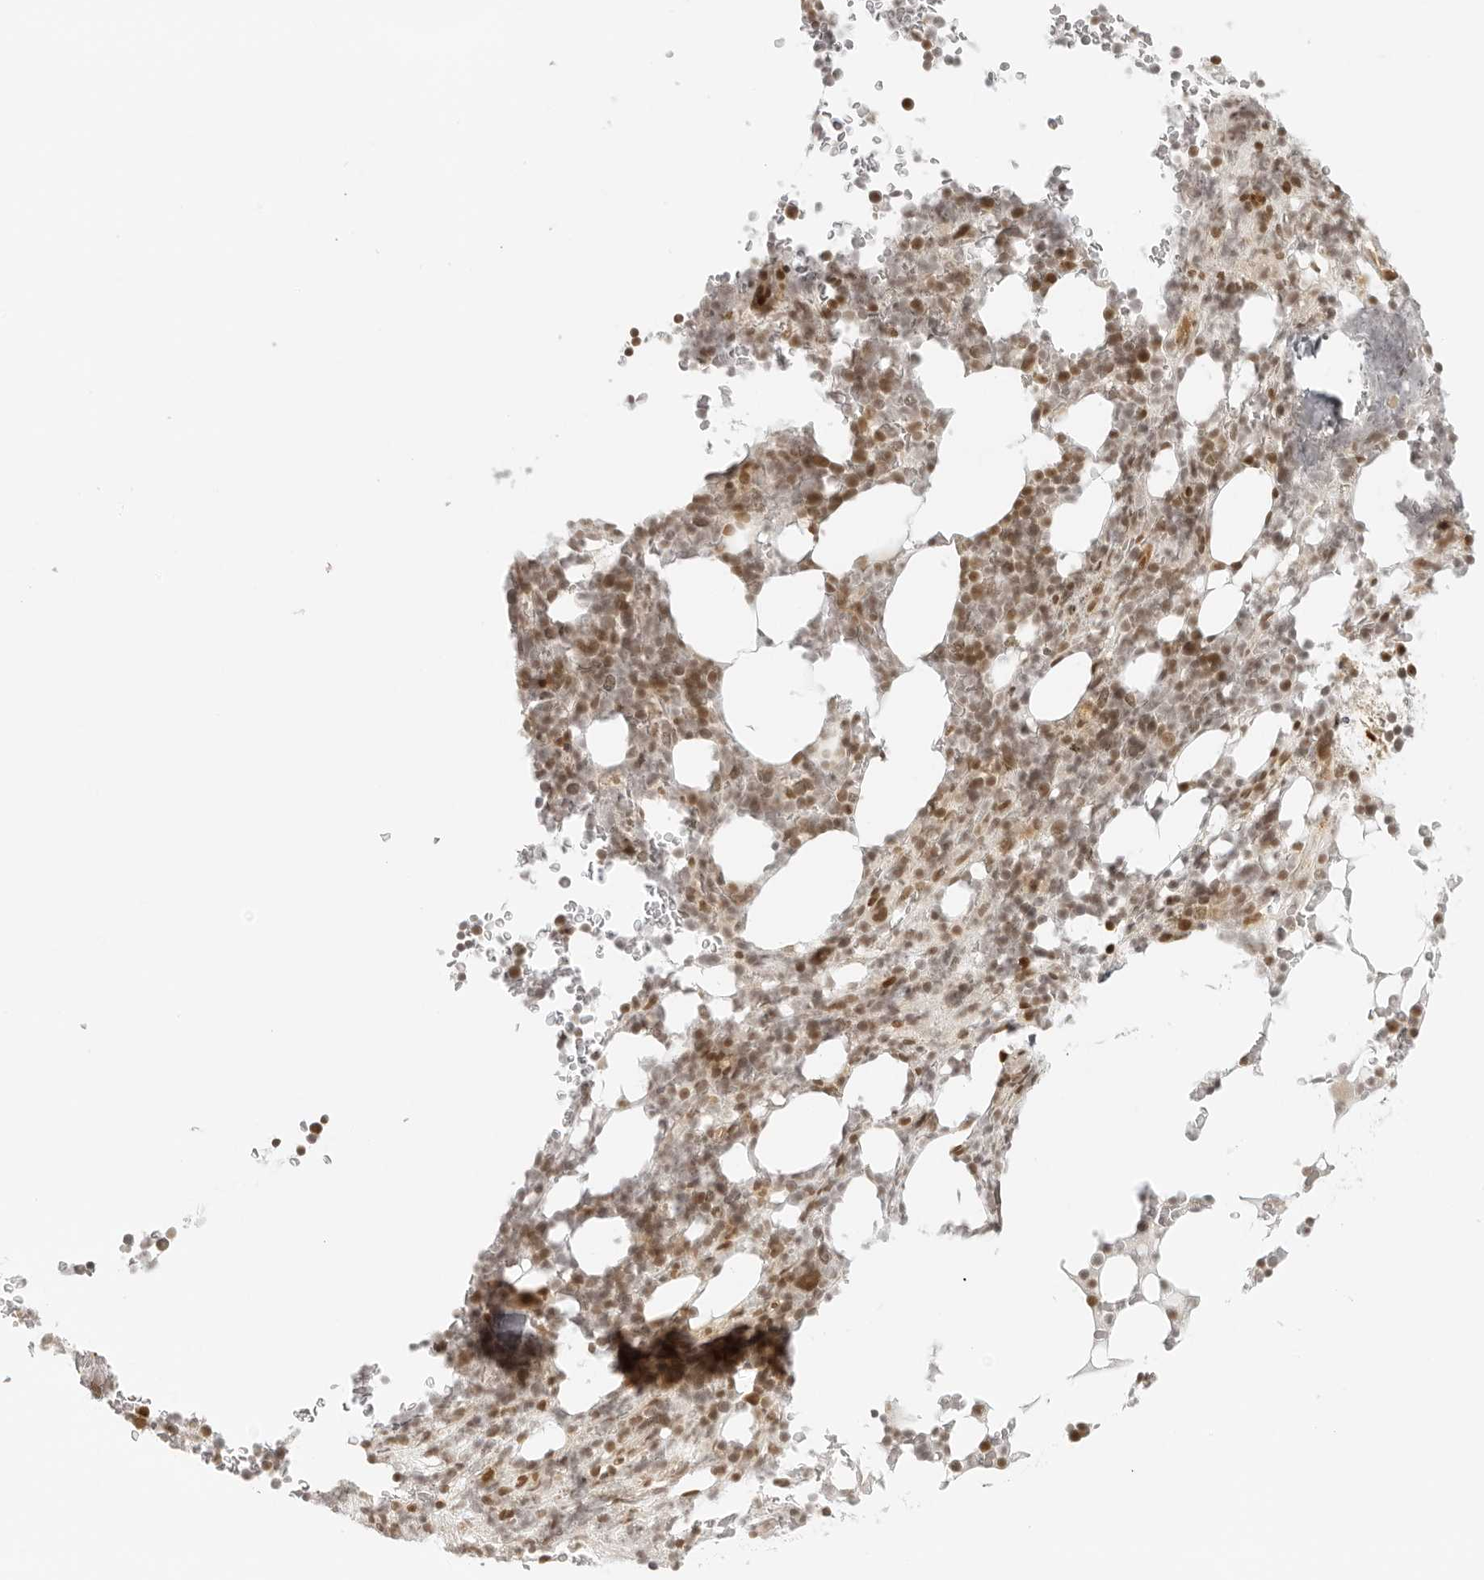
{"staining": {"intensity": "strong", "quantity": "25%-75%", "location": "nuclear"}, "tissue": "bone marrow", "cell_type": "Hematopoietic cells", "image_type": "normal", "snomed": [{"axis": "morphology", "description": "Normal tissue, NOS"}, {"axis": "topography", "description": "Bone marrow"}], "caption": "Immunohistochemical staining of unremarkable bone marrow shows 25%-75% levels of strong nuclear protein positivity in approximately 25%-75% of hematopoietic cells. (DAB = brown stain, brightfield microscopy at high magnification).", "gene": "ZNF407", "patient": {"sex": "male", "age": 58}}